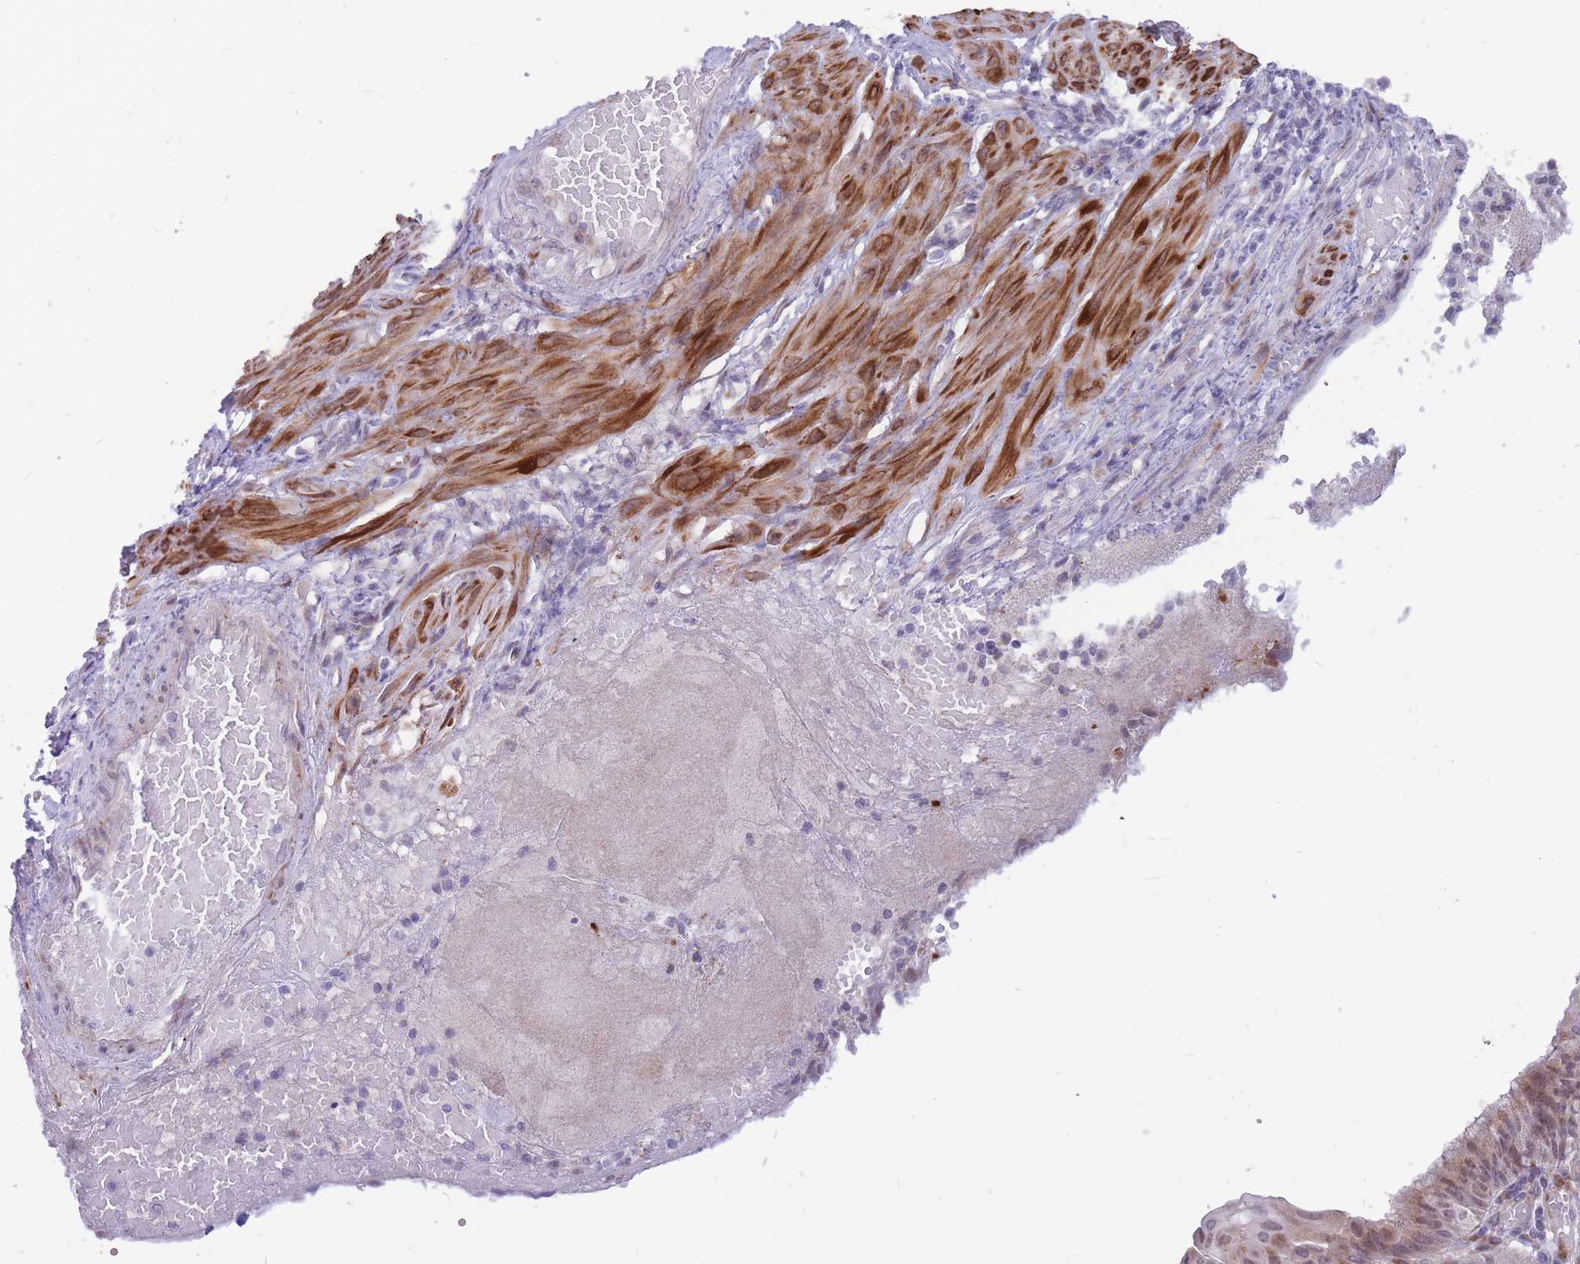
{"staining": {"intensity": "weak", "quantity": "25%-75%", "location": "nuclear"}, "tissue": "endometrial cancer", "cell_type": "Tumor cells", "image_type": "cancer", "snomed": [{"axis": "morphology", "description": "Adenocarcinoma, NOS"}, {"axis": "topography", "description": "Endometrium"}], "caption": "IHC image of human endometrial adenocarcinoma stained for a protein (brown), which exhibits low levels of weak nuclear staining in approximately 25%-75% of tumor cells.", "gene": "ADD2", "patient": {"sex": "female", "age": 49}}